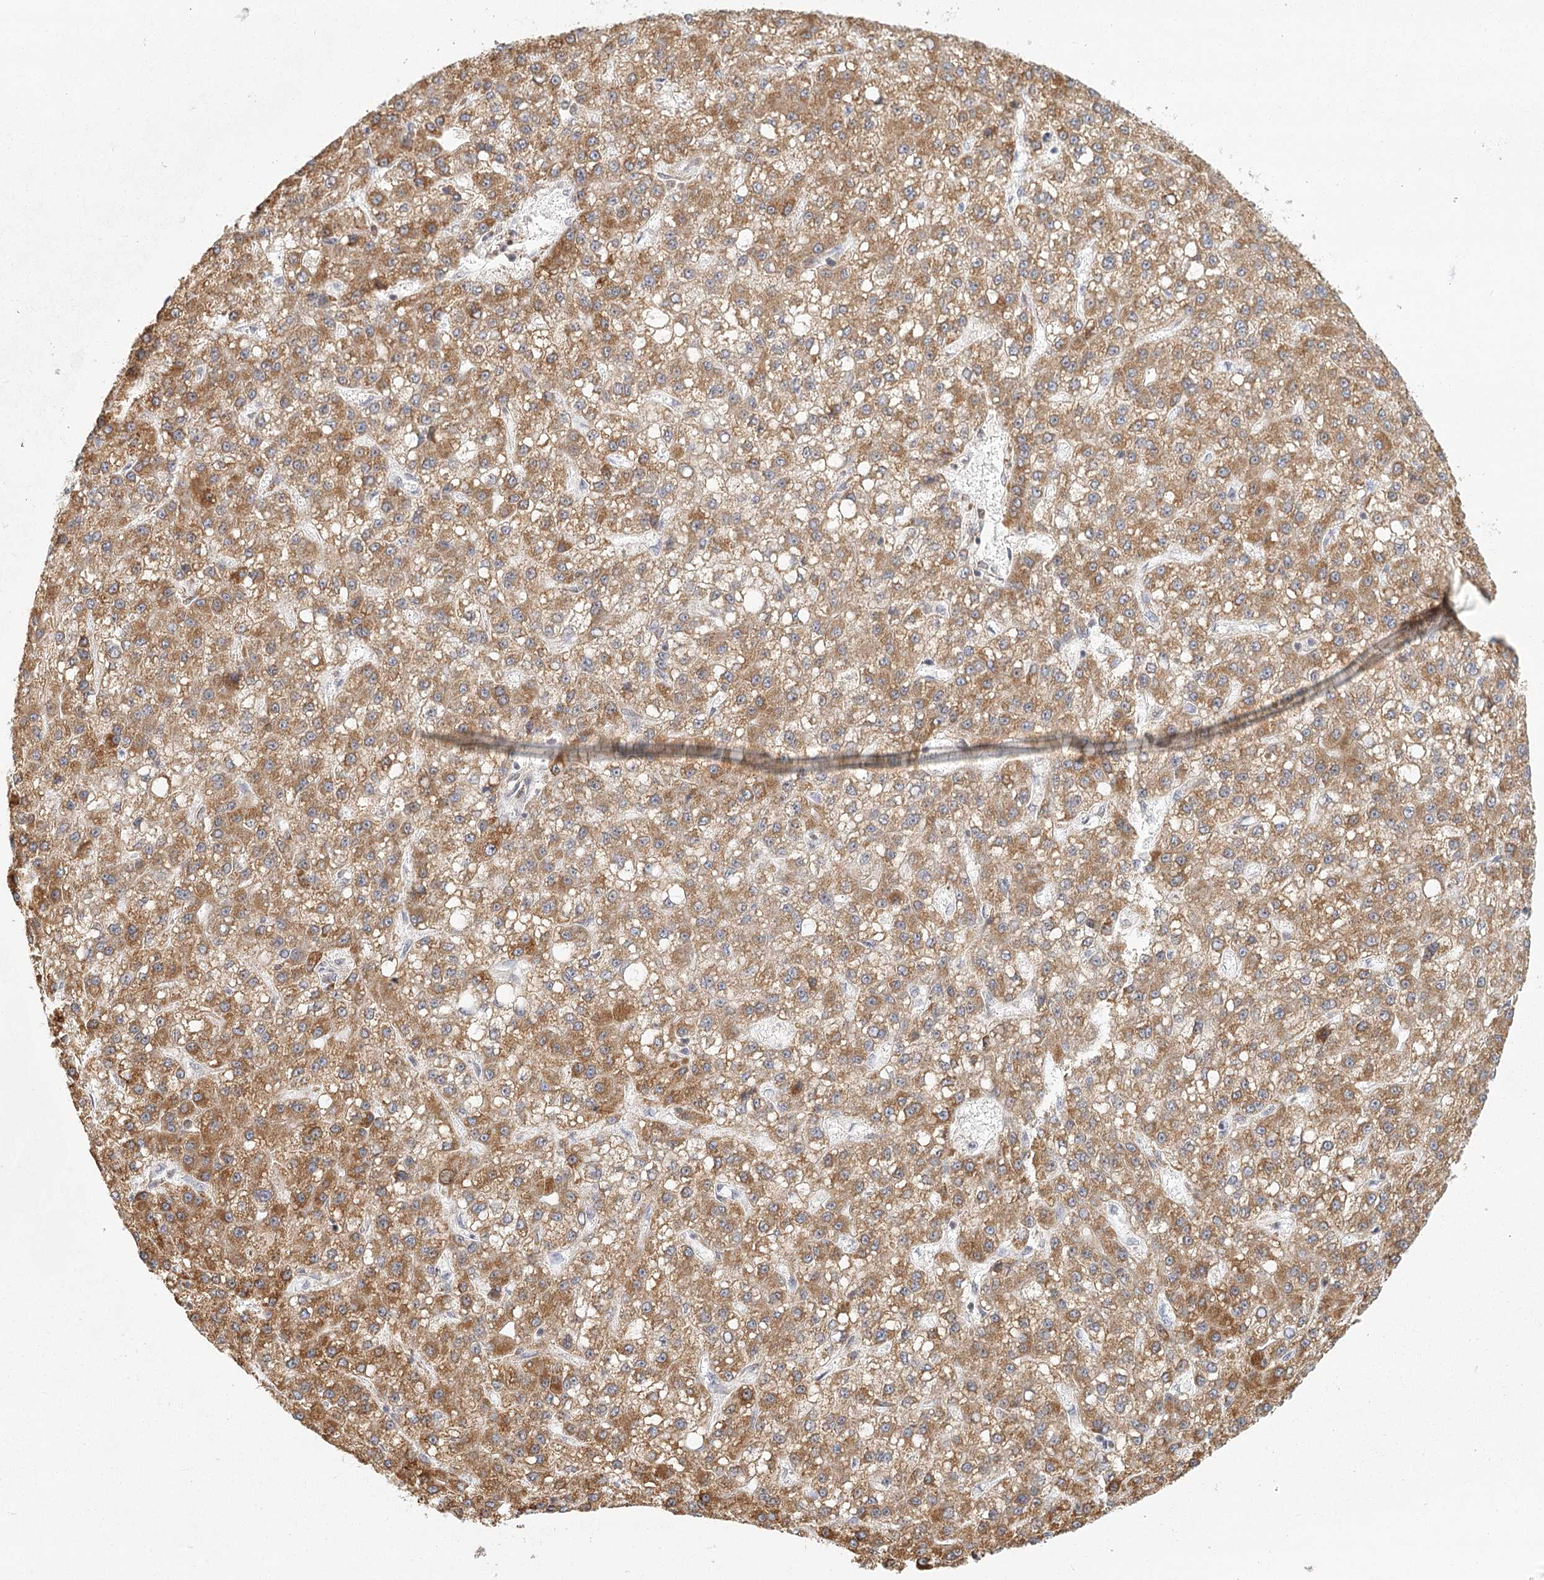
{"staining": {"intensity": "moderate", "quantity": ">75%", "location": "cytoplasmic/membranous"}, "tissue": "liver cancer", "cell_type": "Tumor cells", "image_type": "cancer", "snomed": [{"axis": "morphology", "description": "Carcinoma, Hepatocellular, NOS"}, {"axis": "topography", "description": "Liver"}], "caption": "Immunohistochemistry (IHC) micrograph of neoplastic tissue: hepatocellular carcinoma (liver) stained using immunohistochemistry (IHC) shows medium levels of moderate protein expression localized specifically in the cytoplasmic/membranous of tumor cells, appearing as a cytoplasmic/membranous brown color.", "gene": "LACTB", "patient": {"sex": "male", "age": 67}}